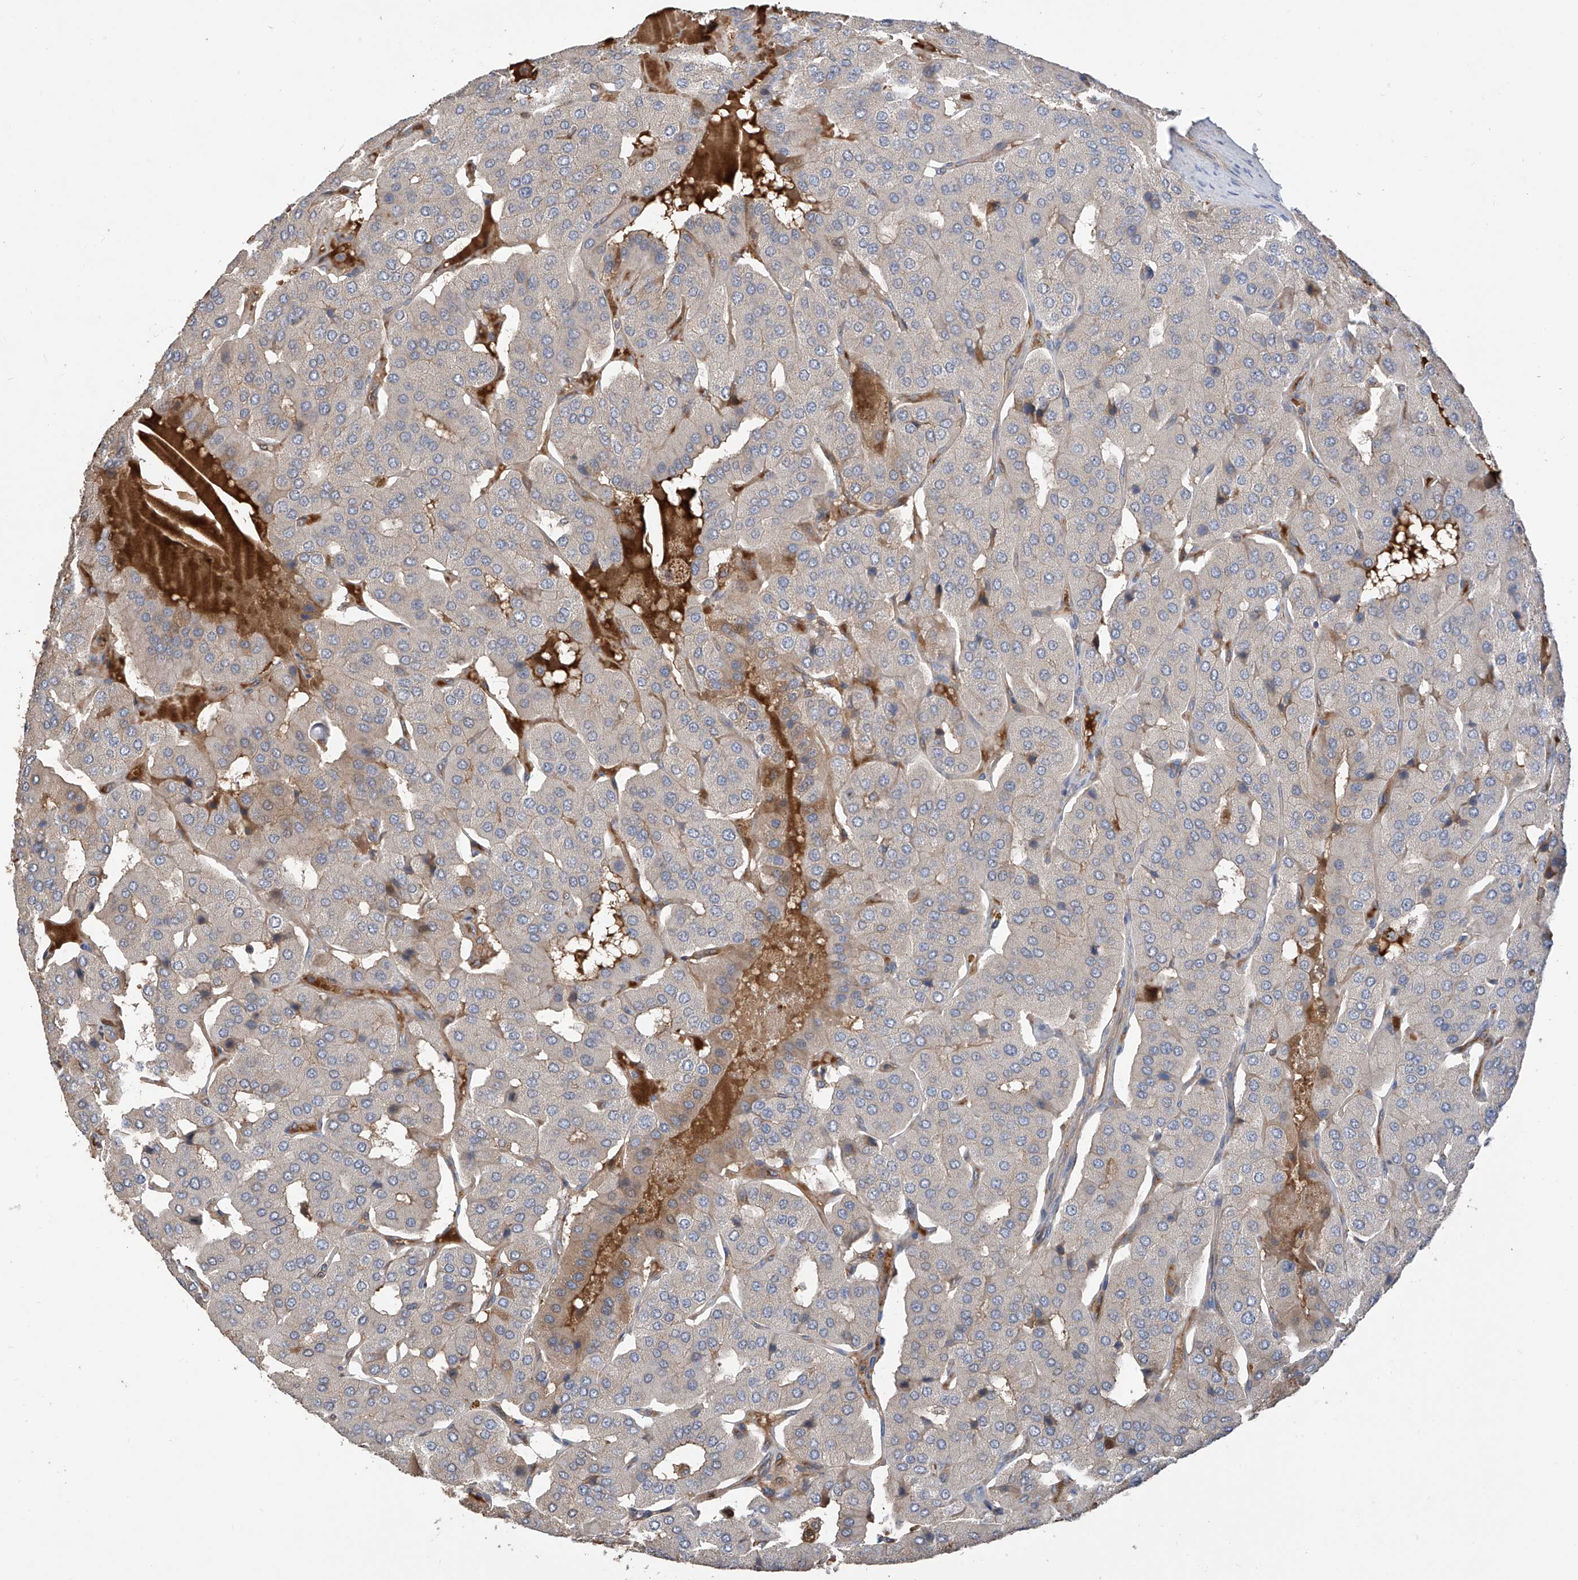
{"staining": {"intensity": "weak", "quantity": "<25%", "location": "cytoplasmic/membranous"}, "tissue": "parathyroid gland", "cell_type": "Glandular cells", "image_type": "normal", "snomed": [{"axis": "morphology", "description": "Normal tissue, NOS"}, {"axis": "morphology", "description": "Adenoma, NOS"}, {"axis": "topography", "description": "Parathyroid gland"}], "caption": "High magnification brightfield microscopy of normal parathyroid gland stained with DAB (3,3'-diaminobenzidine) (brown) and counterstained with hematoxylin (blue): glandular cells show no significant expression. (DAB immunohistochemistry, high magnification).", "gene": "RPAIN", "patient": {"sex": "female", "age": 86}}